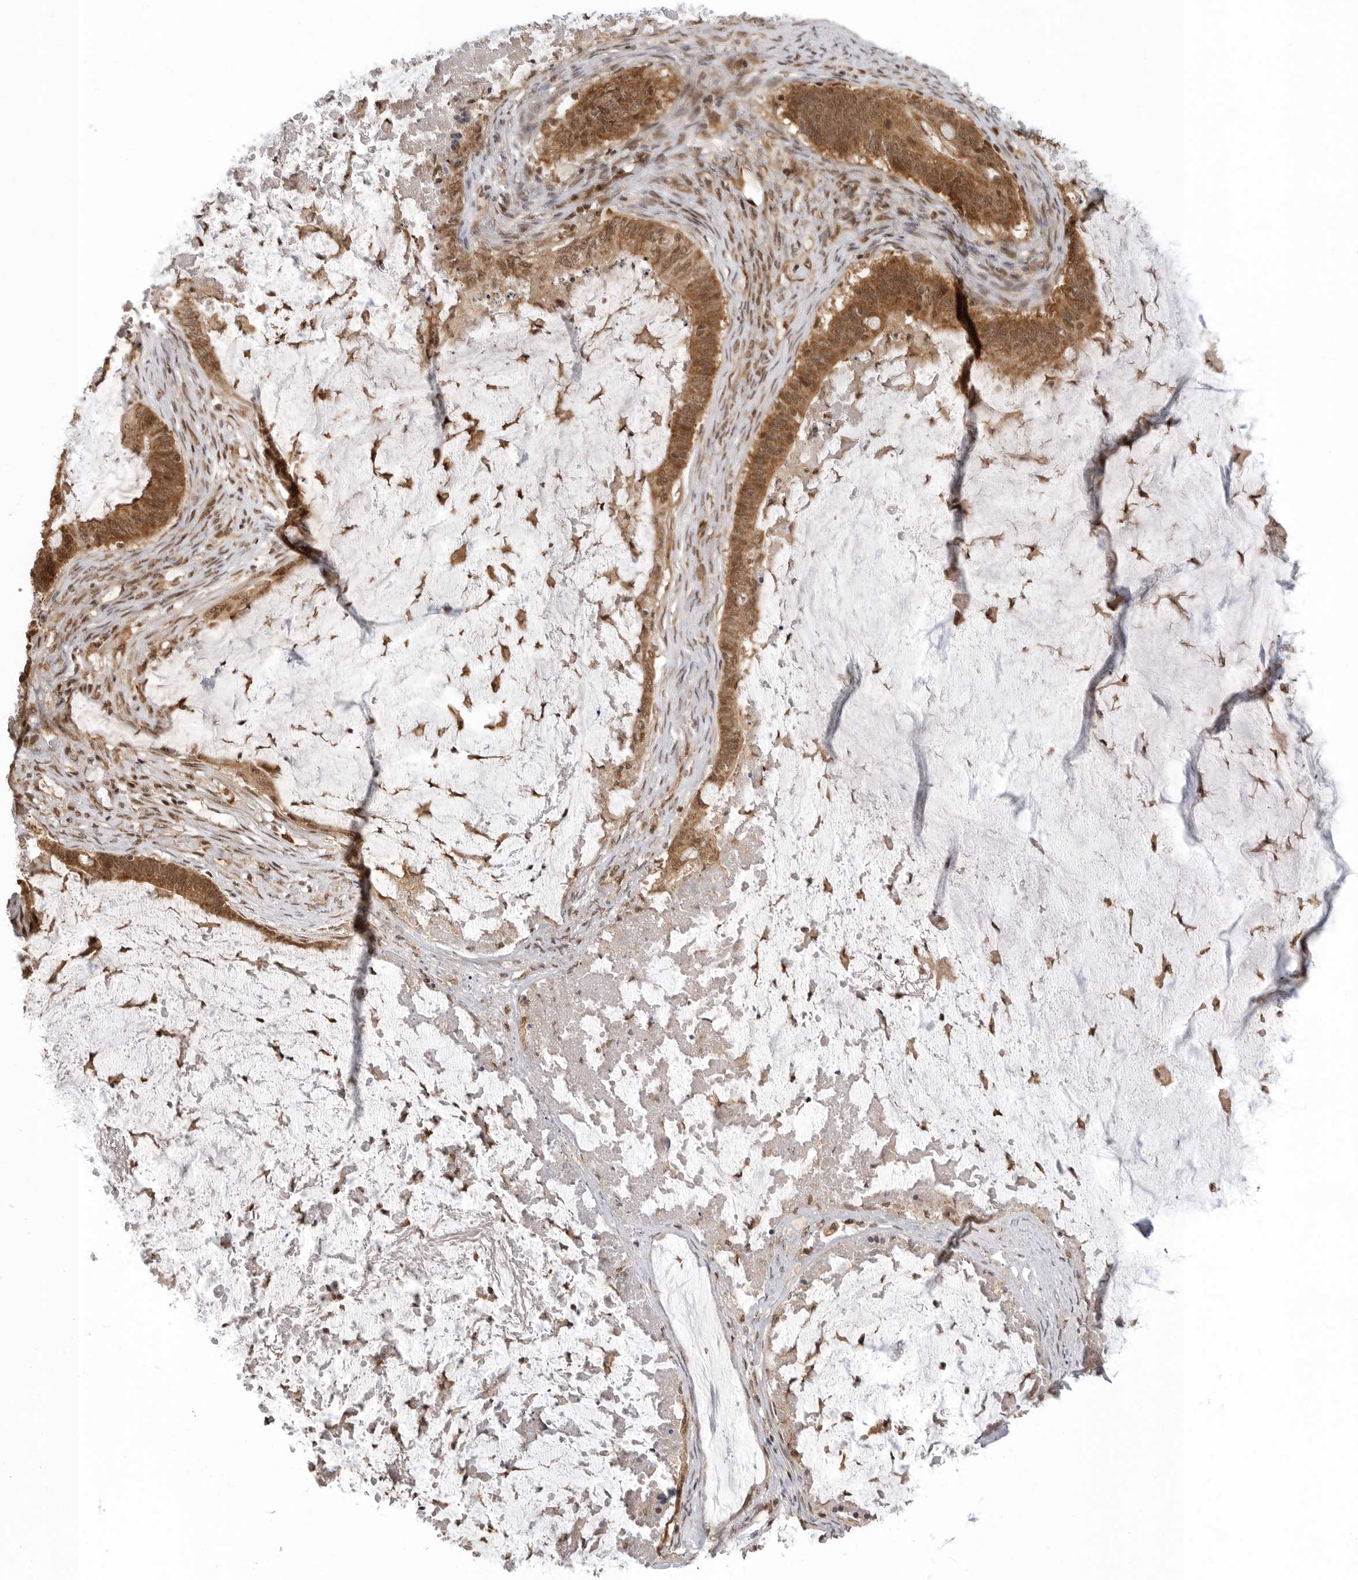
{"staining": {"intensity": "strong", "quantity": ">75%", "location": "cytoplasmic/membranous,nuclear"}, "tissue": "ovarian cancer", "cell_type": "Tumor cells", "image_type": "cancer", "snomed": [{"axis": "morphology", "description": "Cystadenocarcinoma, mucinous, NOS"}, {"axis": "topography", "description": "Ovary"}], "caption": "An immunohistochemistry photomicrograph of neoplastic tissue is shown. Protein staining in brown shows strong cytoplasmic/membranous and nuclear positivity in ovarian cancer (mucinous cystadenocarcinoma) within tumor cells. Using DAB (3,3'-diaminobenzidine) (brown) and hematoxylin (blue) stains, captured at high magnification using brightfield microscopy.", "gene": "SZRD1", "patient": {"sex": "female", "age": 61}}